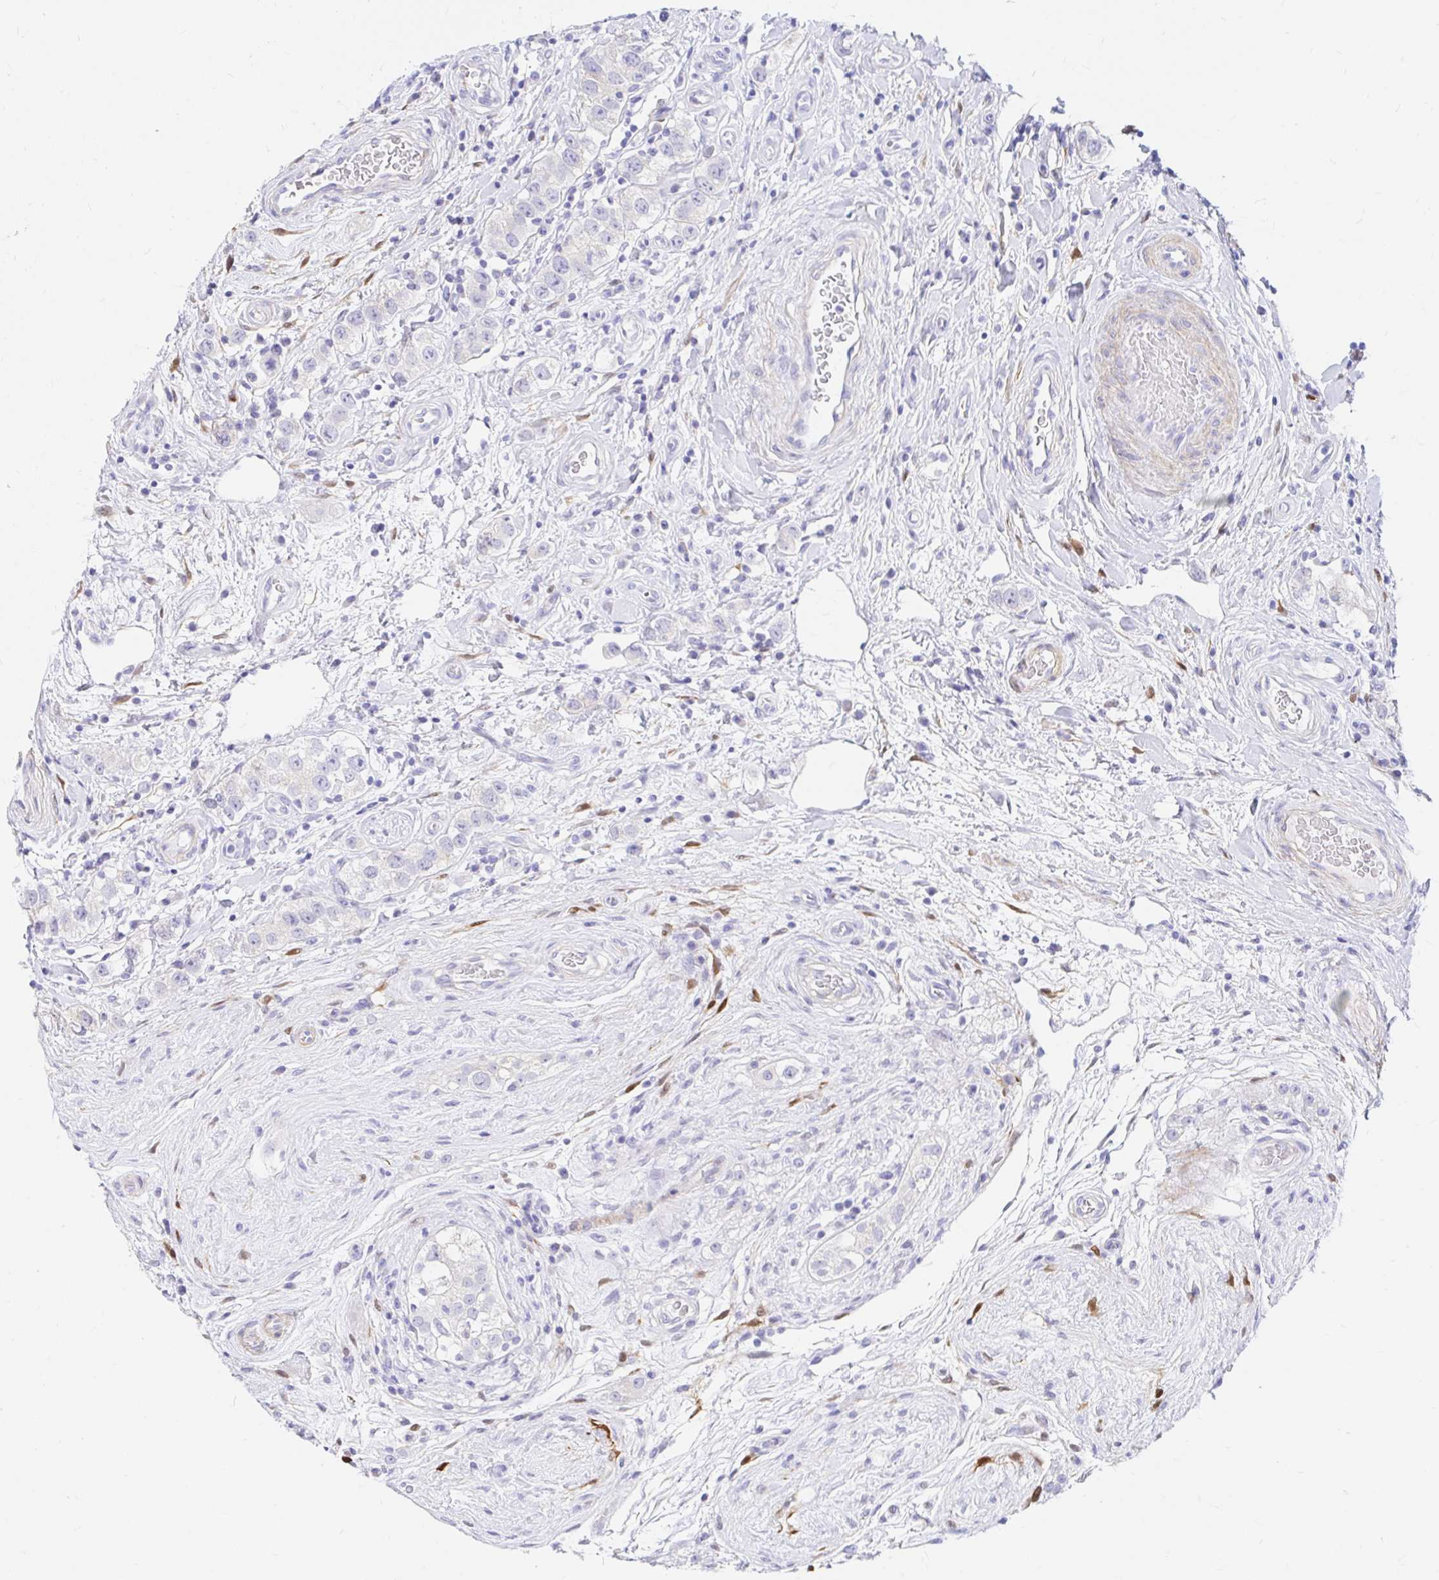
{"staining": {"intensity": "negative", "quantity": "none", "location": "none"}, "tissue": "testis cancer", "cell_type": "Tumor cells", "image_type": "cancer", "snomed": [{"axis": "morphology", "description": "Seminoma, NOS"}, {"axis": "topography", "description": "Testis"}], "caption": "High power microscopy image of an IHC histopathology image of testis cancer (seminoma), revealing no significant staining in tumor cells.", "gene": "PPP1R1B", "patient": {"sex": "male", "age": 34}}